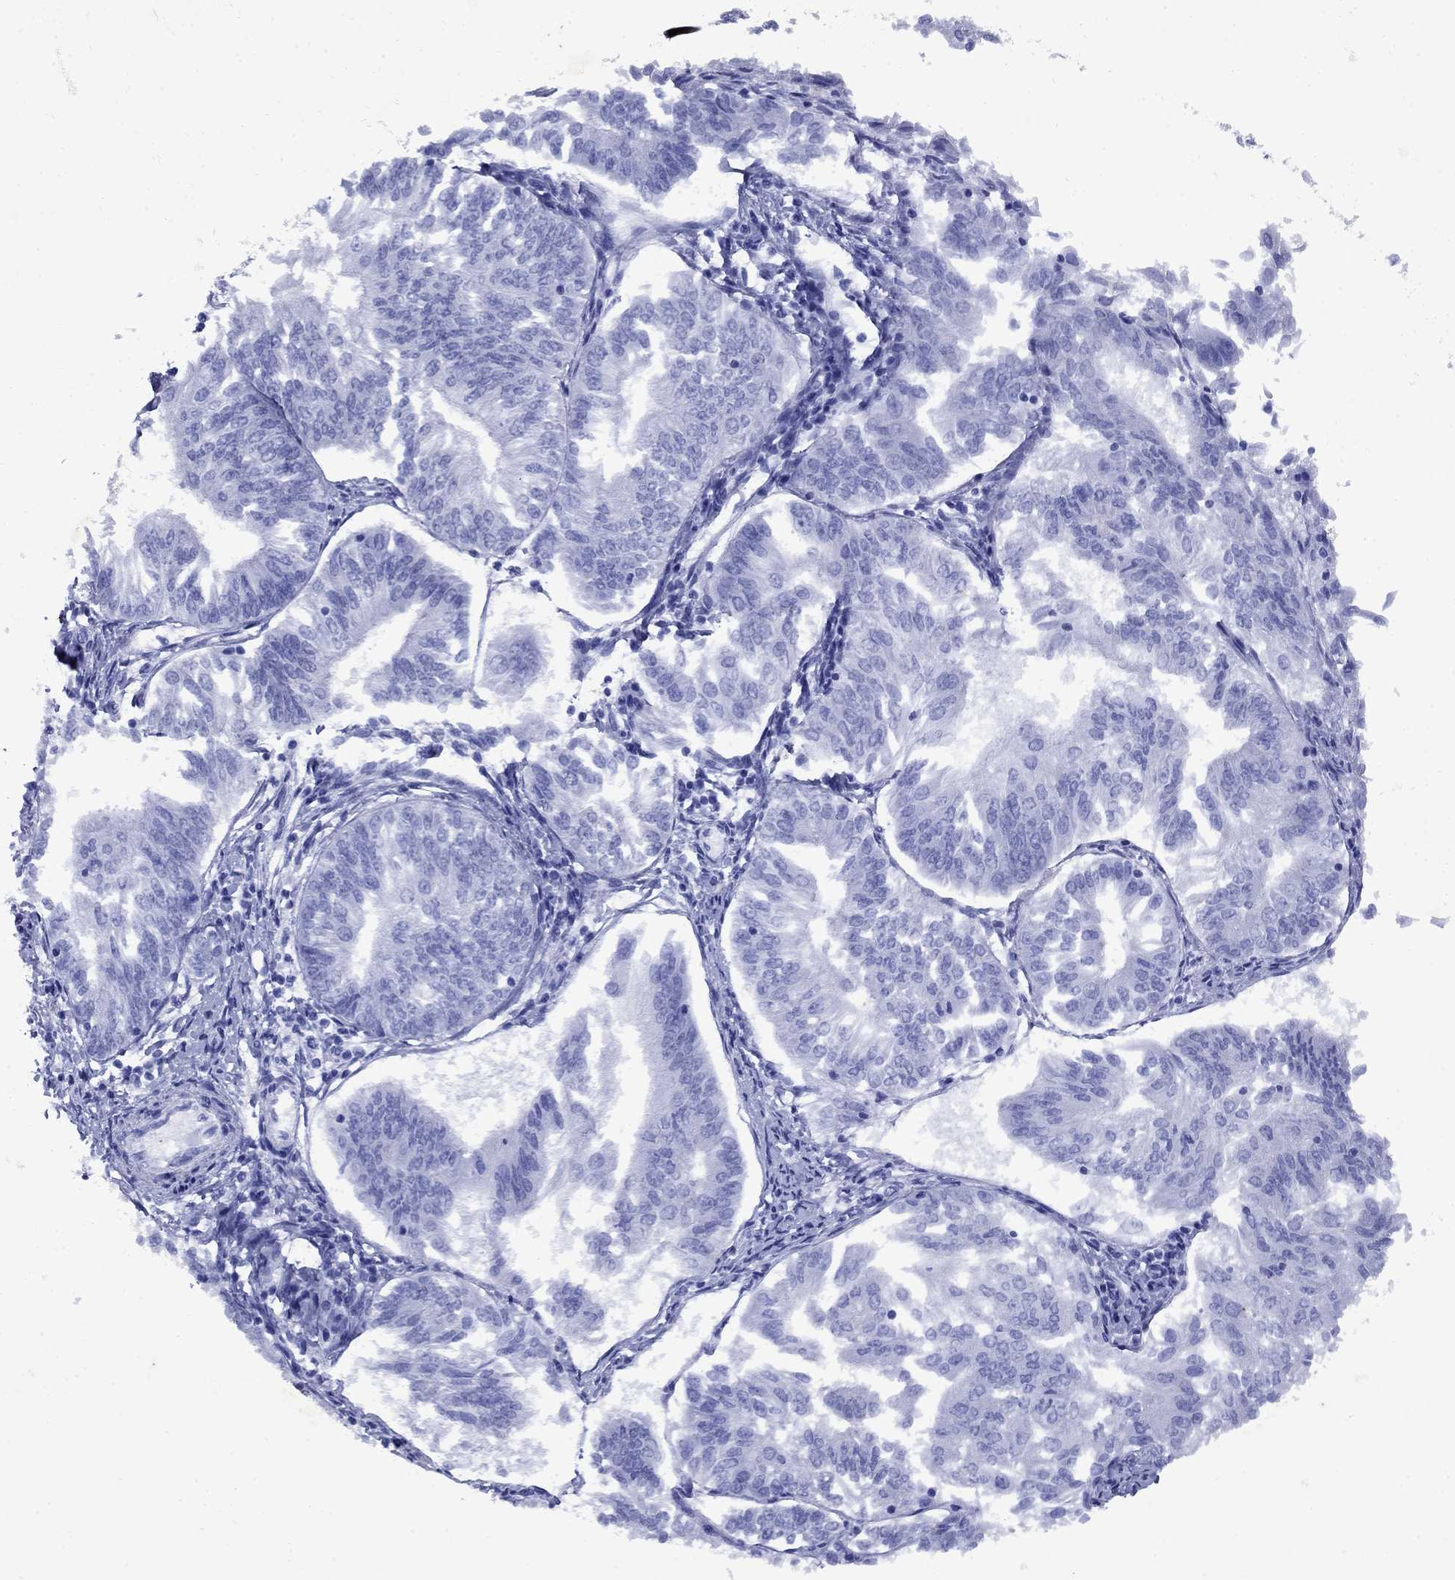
{"staining": {"intensity": "negative", "quantity": "none", "location": "none"}, "tissue": "endometrial cancer", "cell_type": "Tumor cells", "image_type": "cancer", "snomed": [{"axis": "morphology", "description": "Adenocarcinoma, NOS"}, {"axis": "topography", "description": "Endometrium"}], "caption": "An immunohistochemistry histopathology image of endometrial adenocarcinoma is shown. There is no staining in tumor cells of endometrial adenocarcinoma.", "gene": "CD1A", "patient": {"sex": "female", "age": 58}}